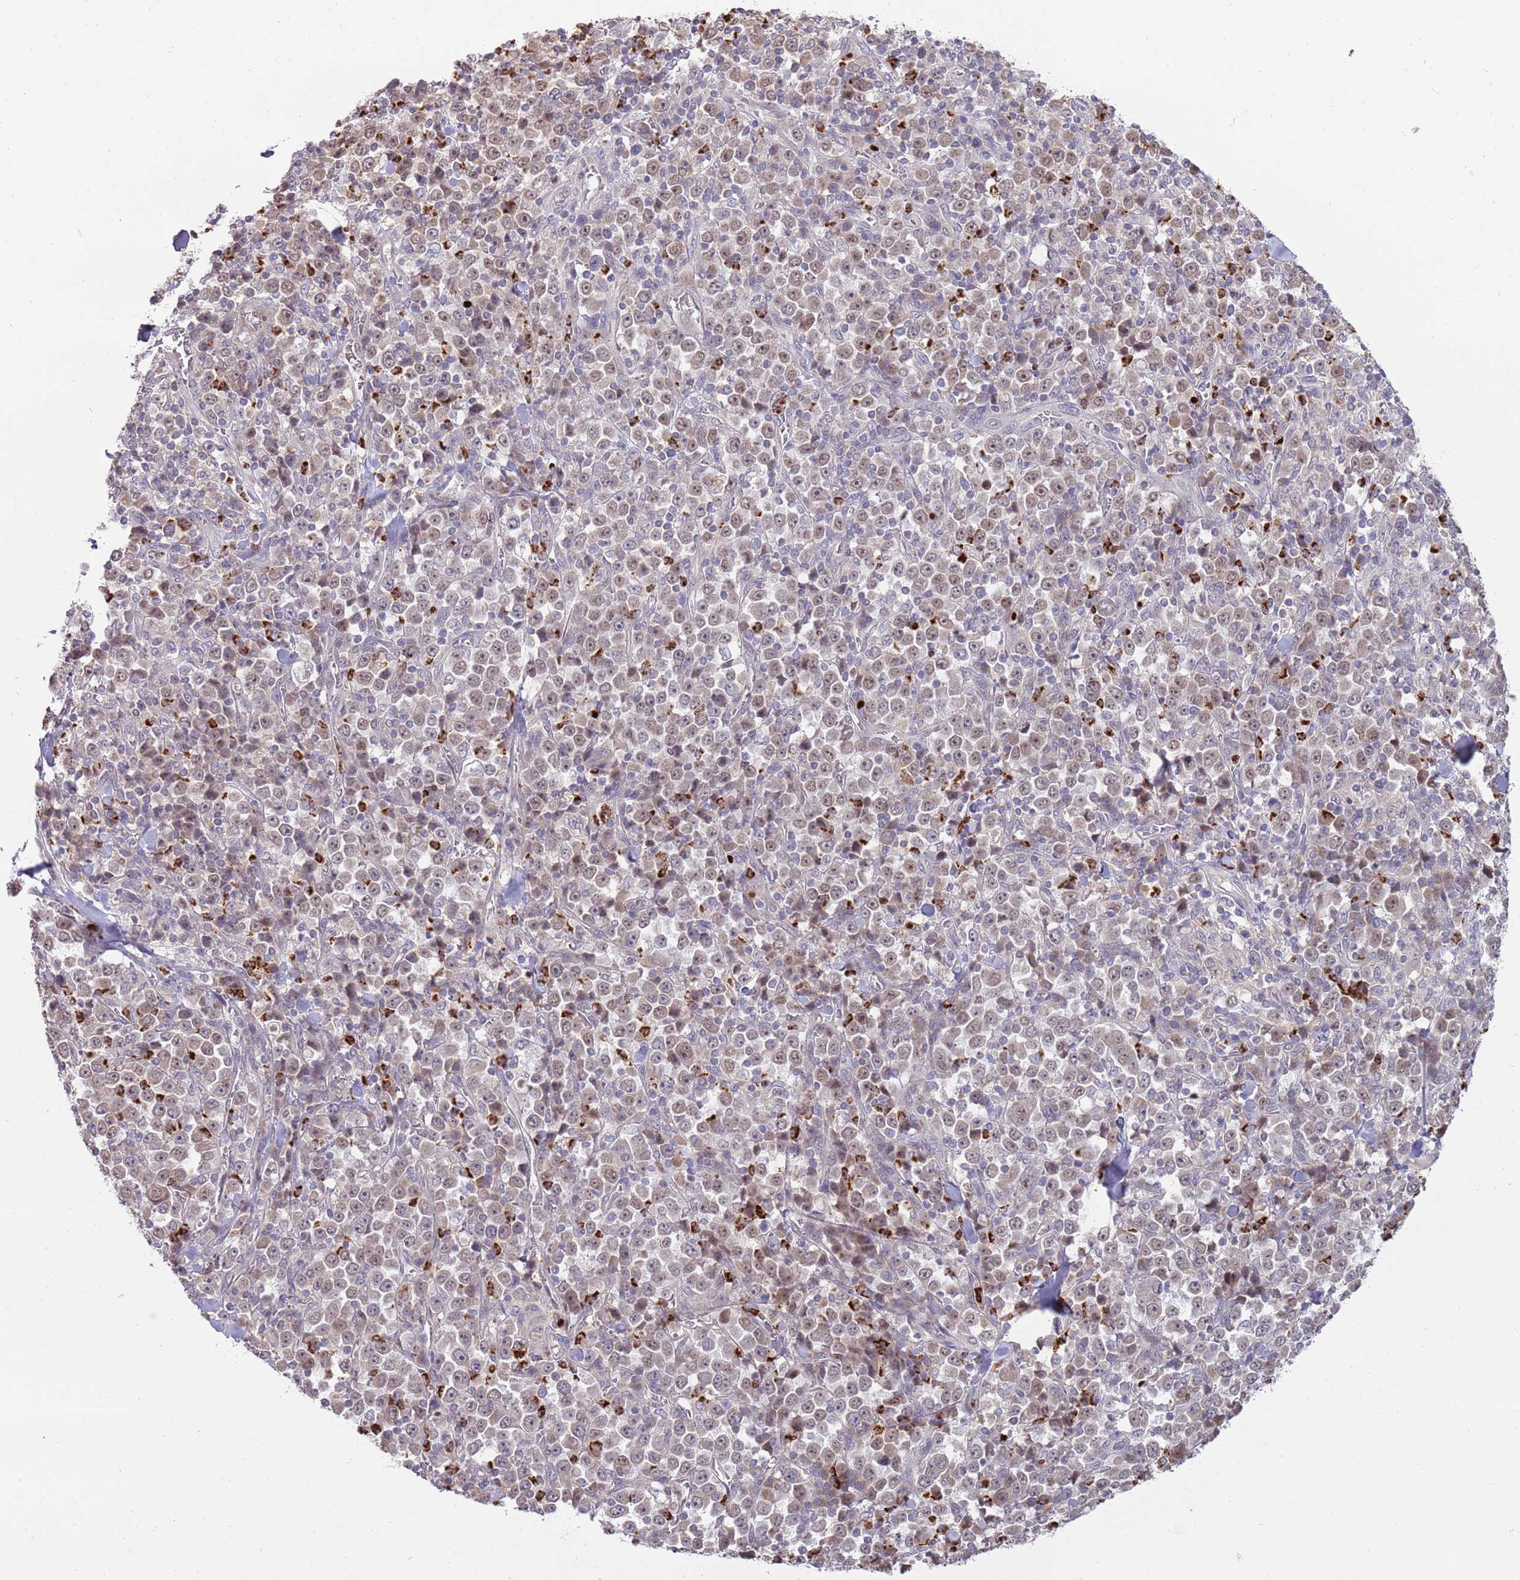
{"staining": {"intensity": "weak", "quantity": "25%-75%", "location": "cytoplasmic/membranous,nuclear"}, "tissue": "stomach cancer", "cell_type": "Tumor cells", "image_type": "cancer", "snomed": [{"axis": "morphology", "description": "Normal tissue, NOS"}, {"axis": "morphology", "description": "Adenocarcinoma, NOS"}, {"axis": "topography", "description": "Stomach, upper"}, {"axis": "topography", "description": "Stomach"}], "caption": "This image displays IHC staining of stomach adenocarcinoma, with low weak cytoplasmic/membranous and nuclear expression in approximately 25%-75% of tumor cells.", "gene": "NBPF6", "patient": {"sex": "male", "age": 59}}